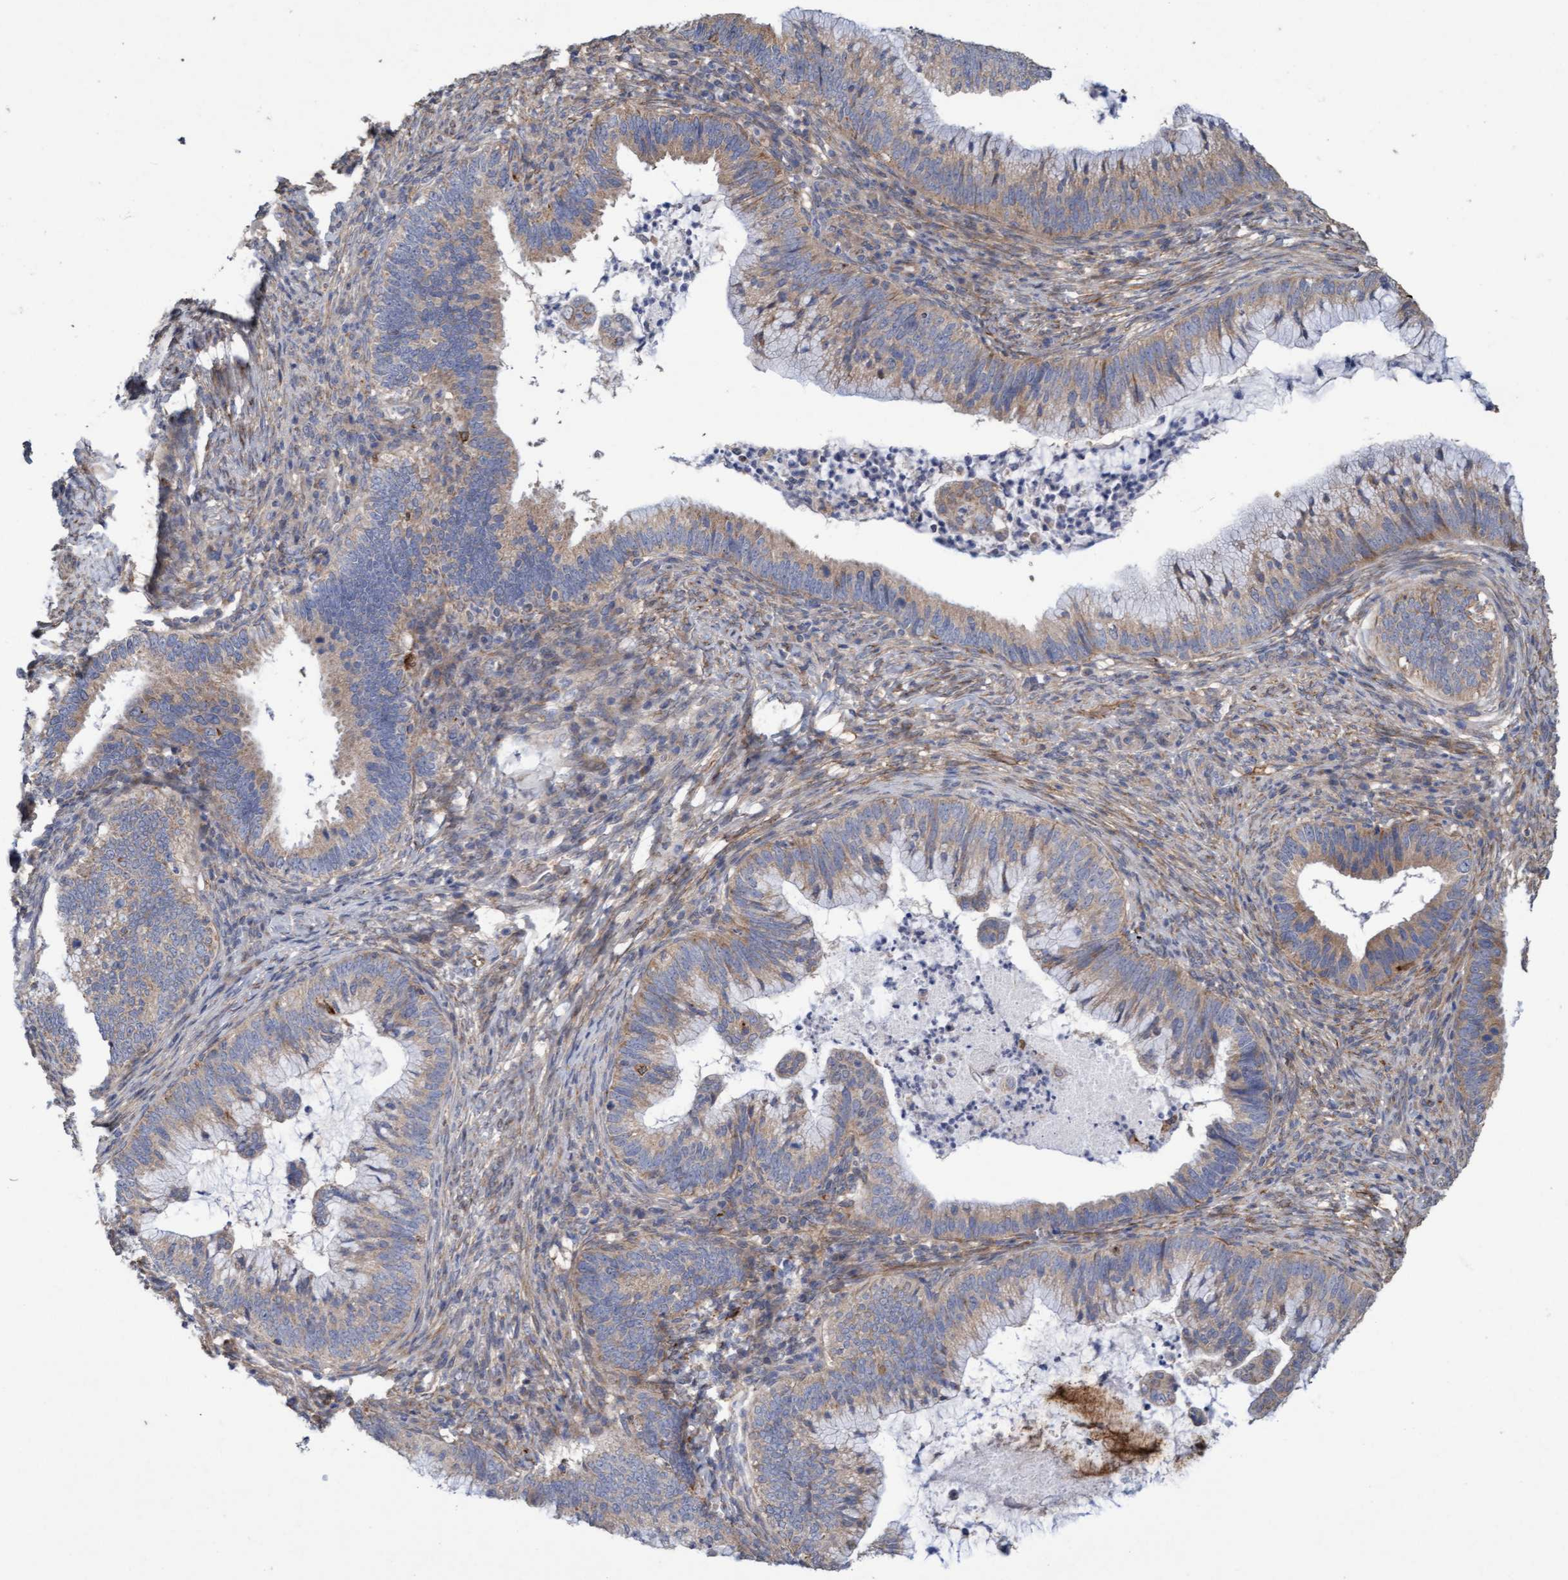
{"staining": {"intensity": "weak", "quantity": ">75%", "location": "cytoplasmic/membranous"}, "tissue": "cervical cancer", "cell_type": "Tumor cells", "image_type": "cancer", "snomed": [{"axis": "morphology", "description": "Adenocarcinoma, NOS"}, {"axis": "topography", "description": "Cervix"}], "caption": "Immunohistochemistry photomicrograph of neoplastic tissue: adenocarcinoma (cervical) stained using immunohistochemistry exhibits low levels of weak protein expression localized specifically in the cytoplasmic/membranous of tumor cells, appearing as a cytoplasmic/membranous brown color.", "gene": "DDHD2", "patient": {"sex": "female", "age": 36}}